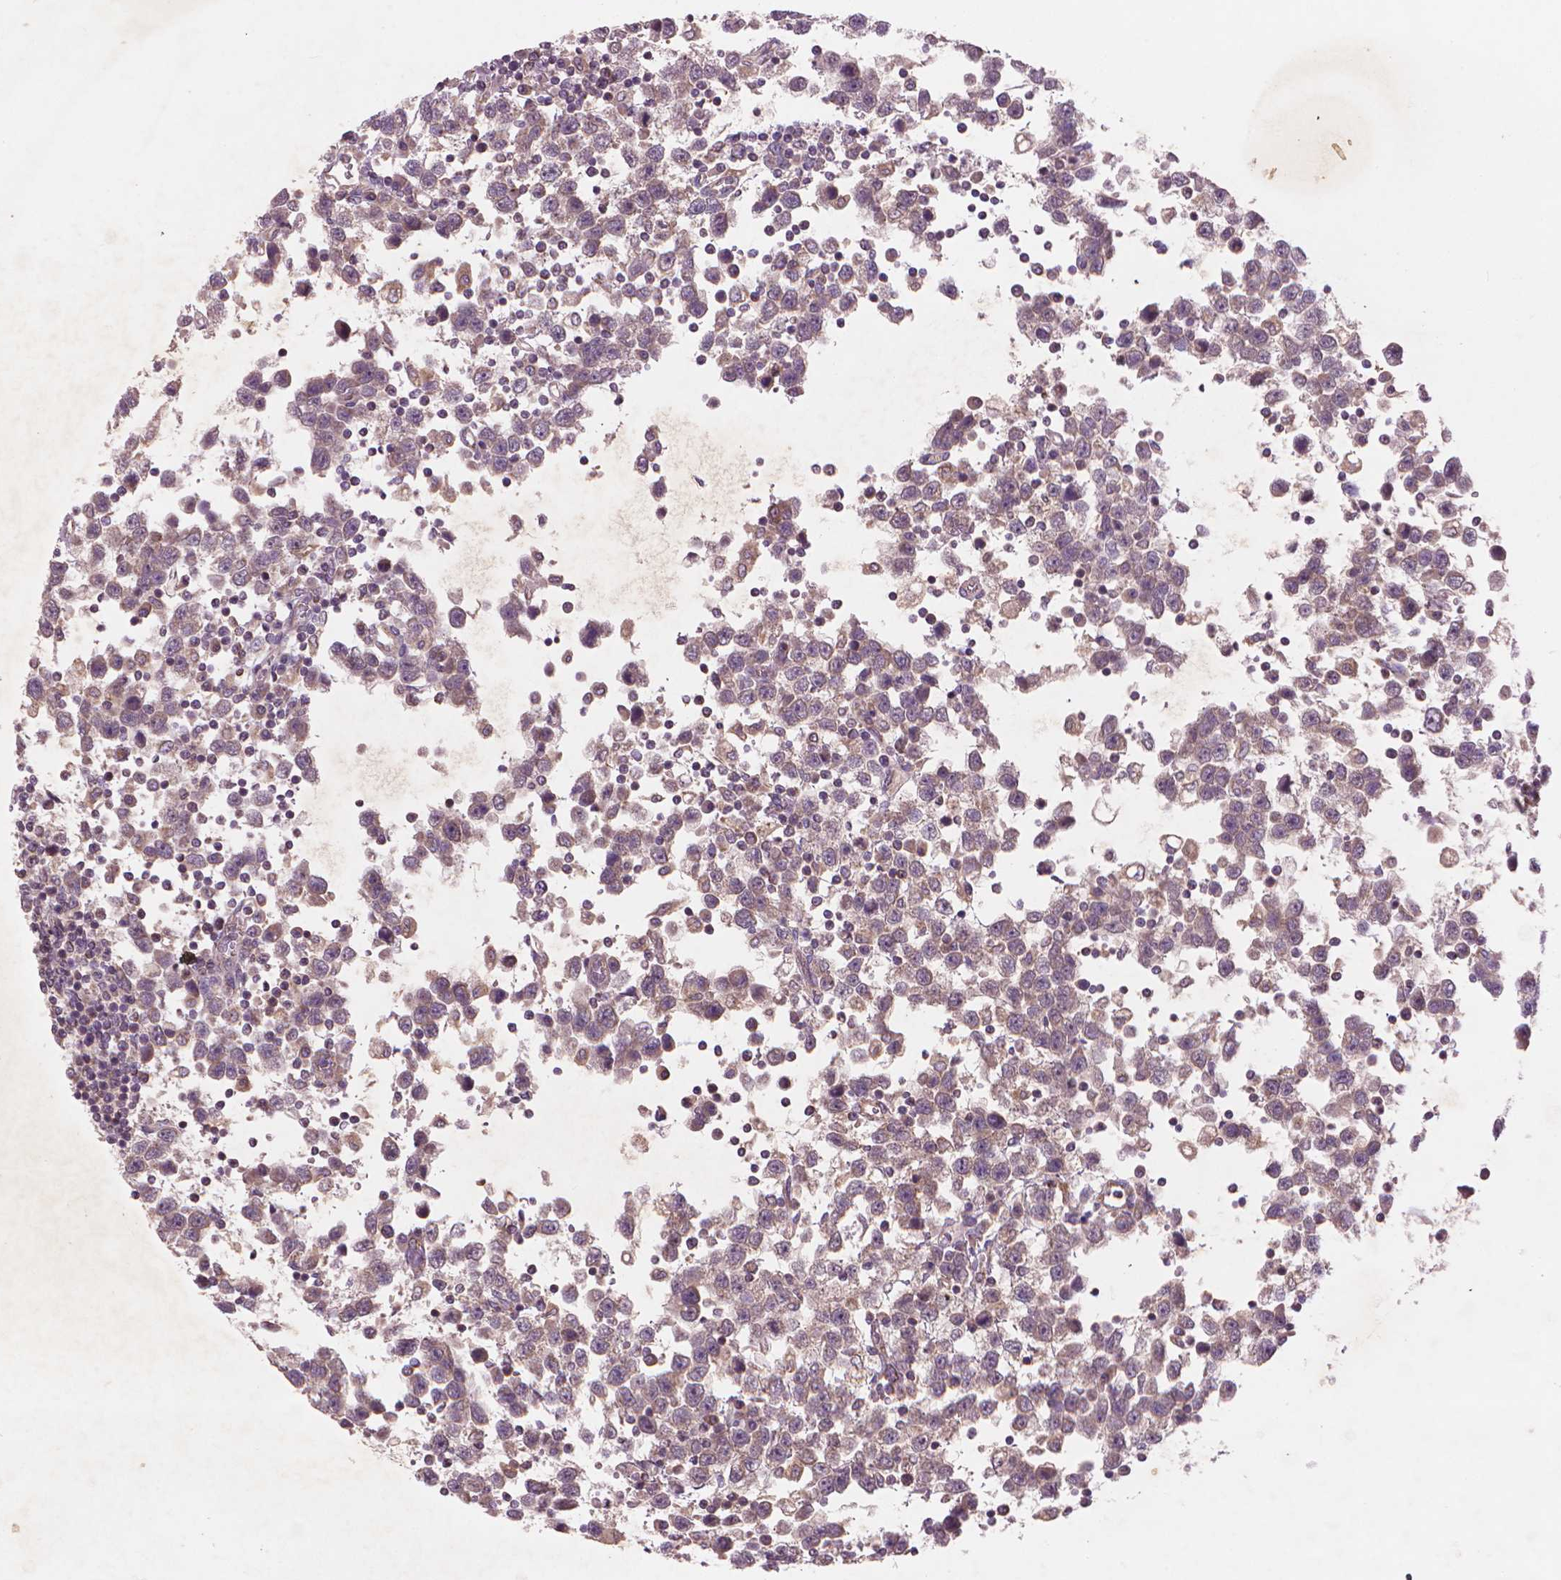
{"staining": {"intensity": "moderate", "quantity": "25%-75%", "location": "cytoplasmic/membranous"}, "tissue": "testis cancer", "cell_type": "Tumor cells", "image_type": "cancer", "snomed": [{"axis": "morphology", "description": "Seminoma, NOS"}, {"axis": "topography", "description": "Testis"}], "caption": "This is a micrograph of immunohistochemistry (IHC) staining of seminoma (testis), which shows moderate staining in the cytoplasmic/membranous of tumor cells.", "gene": "NLRX1", "patient": {"sex": "male", "age": 34}}